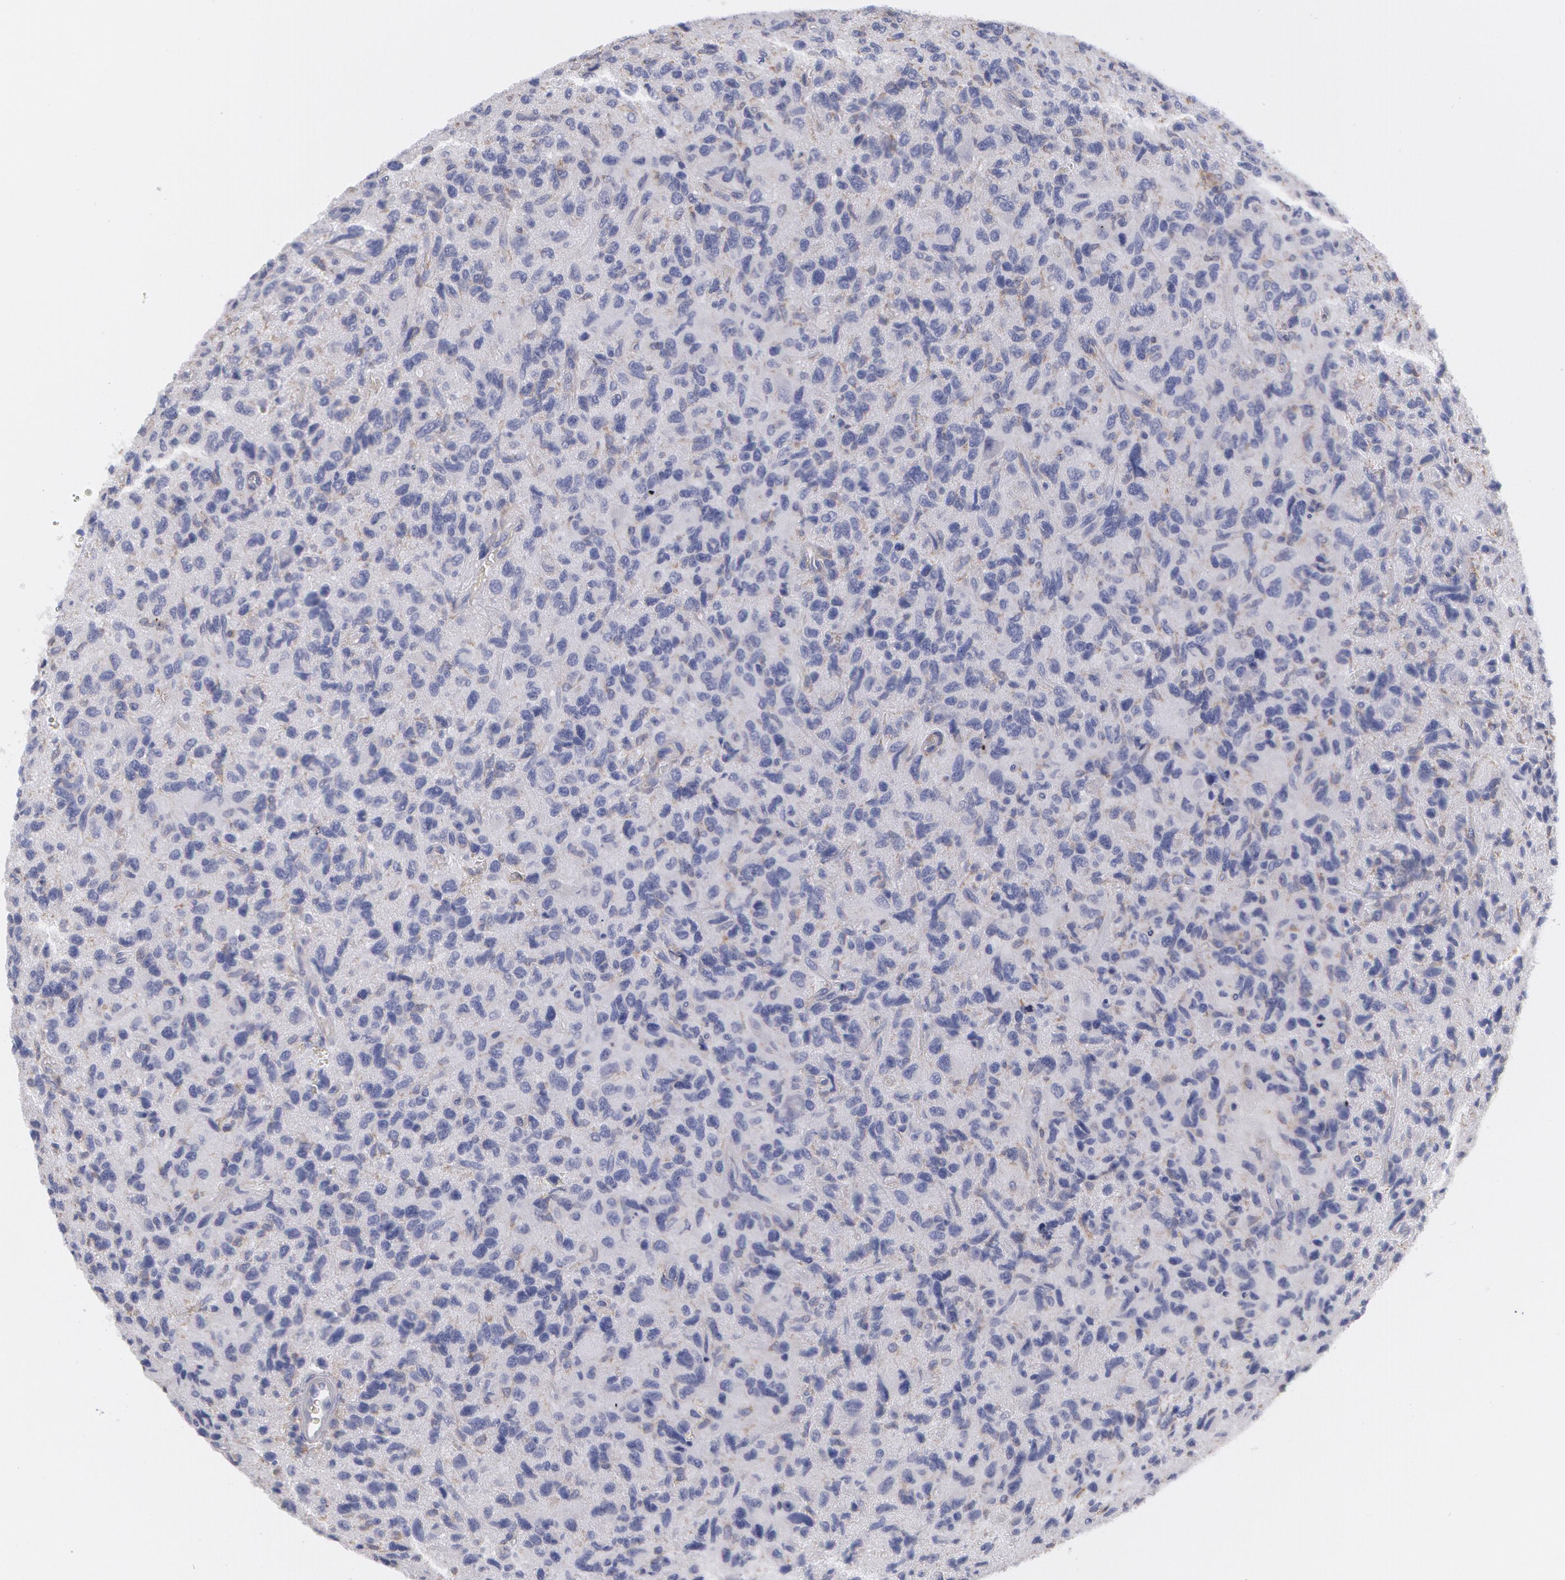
{"staining": {"intensity": "negative", "quantity": "none", "location": "none"}, "tissue": "glioma", "cell_type": "Tumor cells", "image_type": "cancer", "snomed": [{"axis": "morphology", "description": "Glioma, malignant, High grade"}, {"axis": "topography", "description": "Brain"}], "caption": "An immunohistochemistry (IHC) histopathology image of malignant glioma (high-grade) is shown. There is no staining in tumor cells of malignant glioma (high-grade). (Brightfield microscopy of DAB (3,3'-diaminobenzidine) immunohistochemistry (IHC) at high magnification).", "gene": "SYK", "patient": {"sex": "female", "age": 60}}